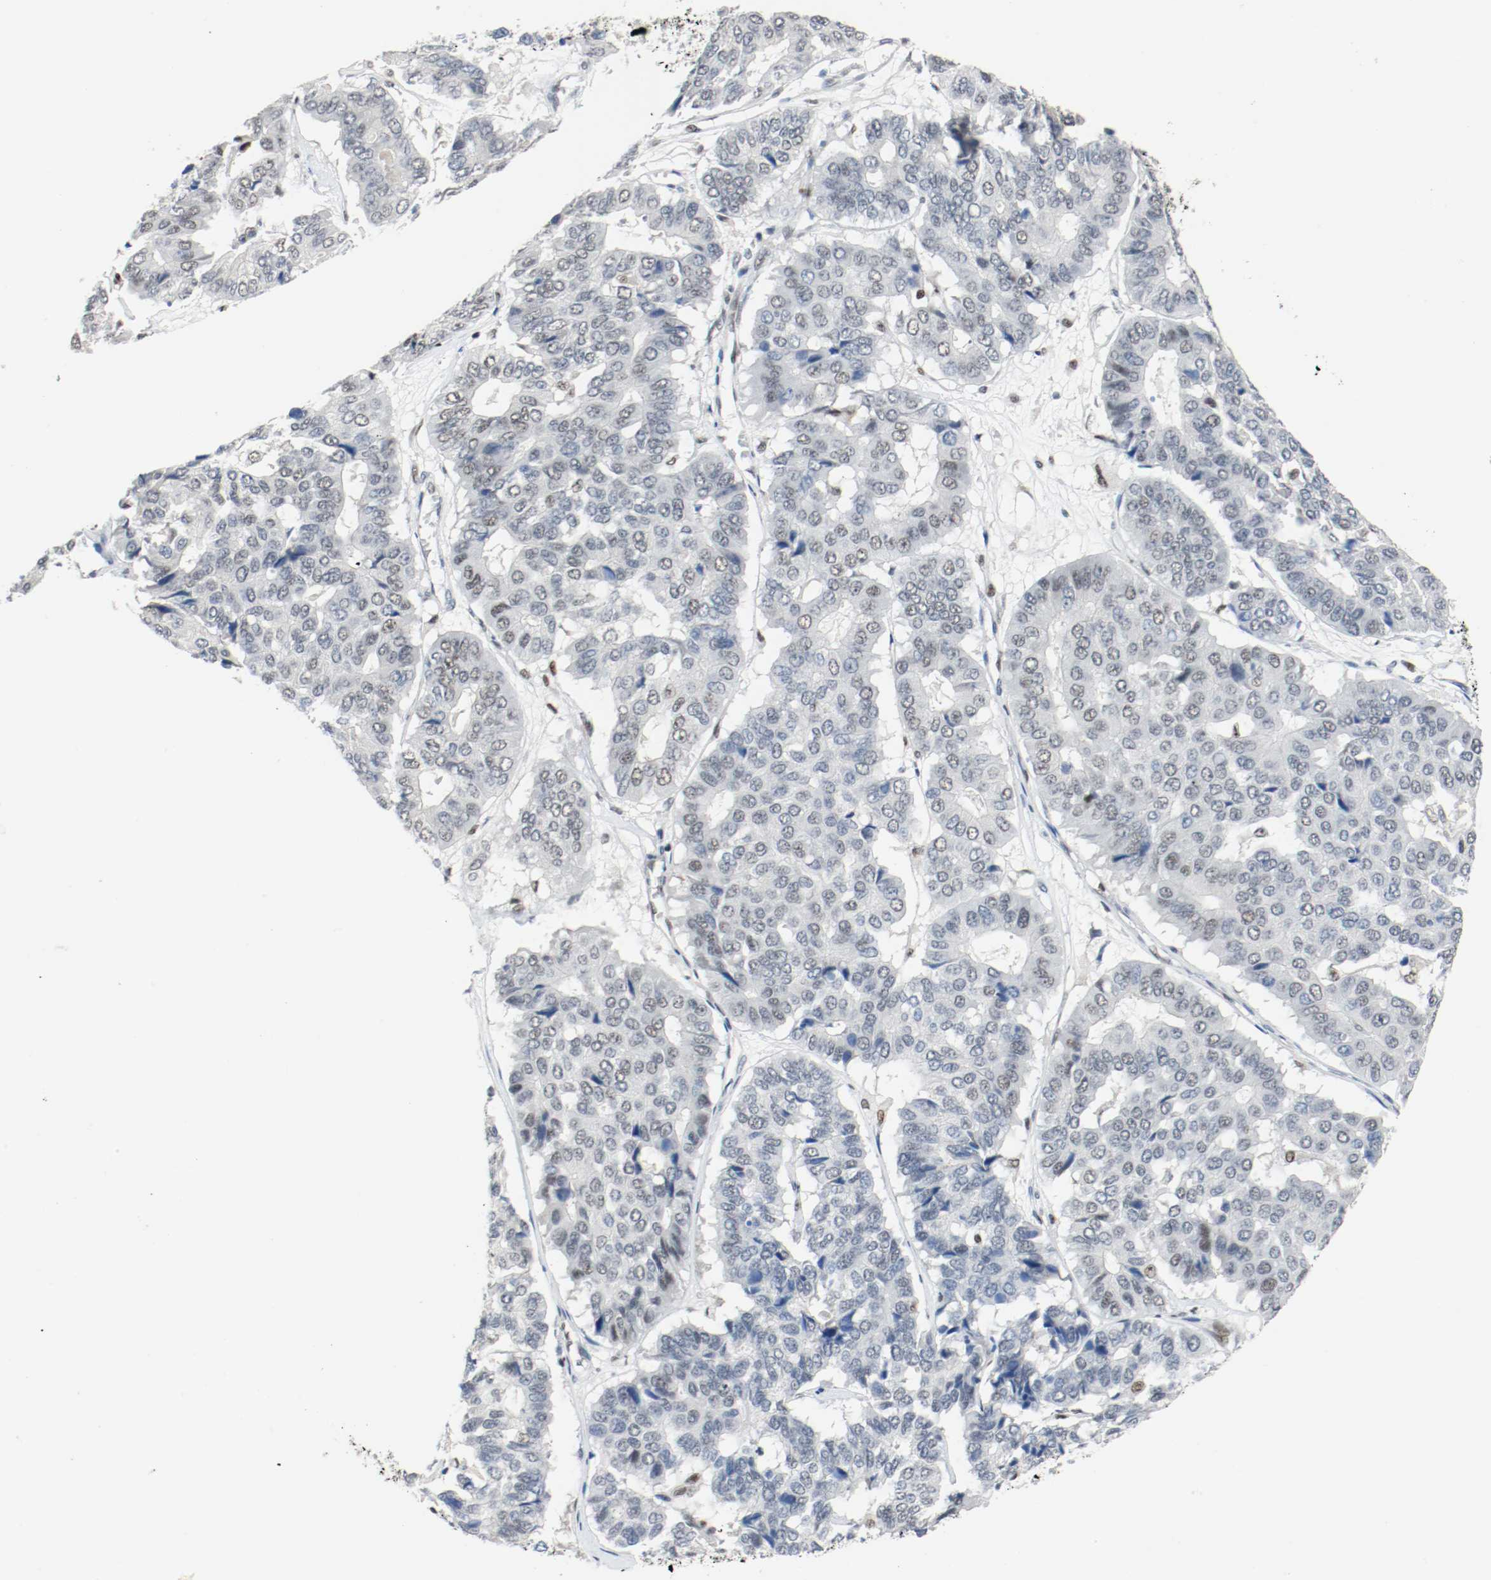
{"staining": {"intensity": "weak", "quantity": "<25%", "location": "nuclear"}, "tissue": "pancreatic cancer", "cell_type": "Tumor cells", "image_type": "cancer", "snomed": [{"axis": "morphology", "description": "Adenocarcinoma, NOS"}, {"axis": "topography", "description": "Pancreas"}], "caption": "Tumor cells are negative for brown protein staining in pancreatic cancer.", "gene": "ASH1L", "patient": {"sex": "male", "age": 50}}